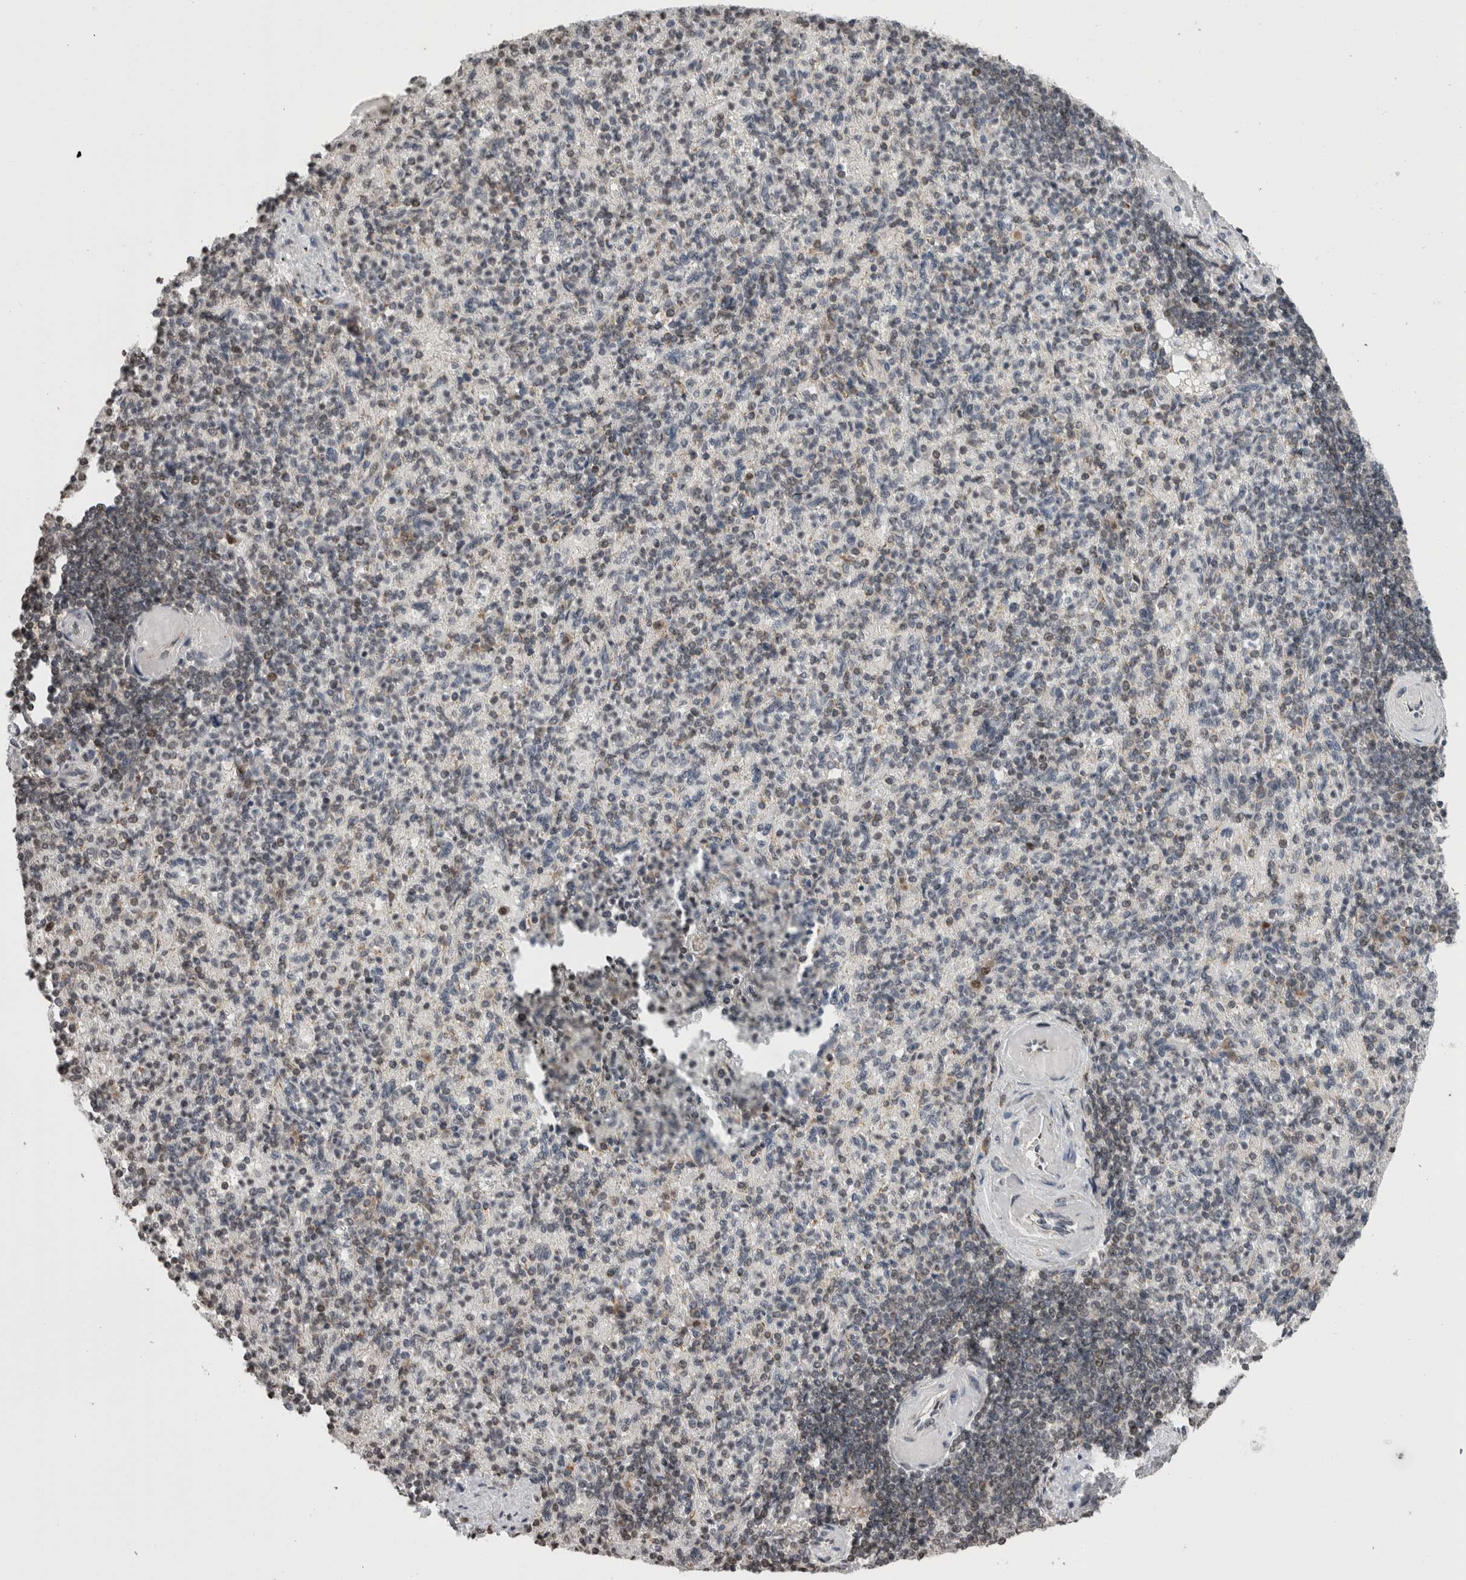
{"staining": {"intensity": "weak", "quantity": "<25%", "location": "nuclear"}, "tissue": "spleen", "cell_type": "Cells in red pulp", "image_type": "normal", "snomed": [{"axis": "morphology", "description": "Normal tissue, NOS"}, {"axis": "topography", "description": "Spleen"}], "caption": "IHC photomicrograph of benign spleen: spleen stained with DAB (3,3'-diaminobenzidine) displays no significant protein staining in cells in red pulp.", "gene": "ZBTB11", "patient": {"sex": "female", "age": 74}}